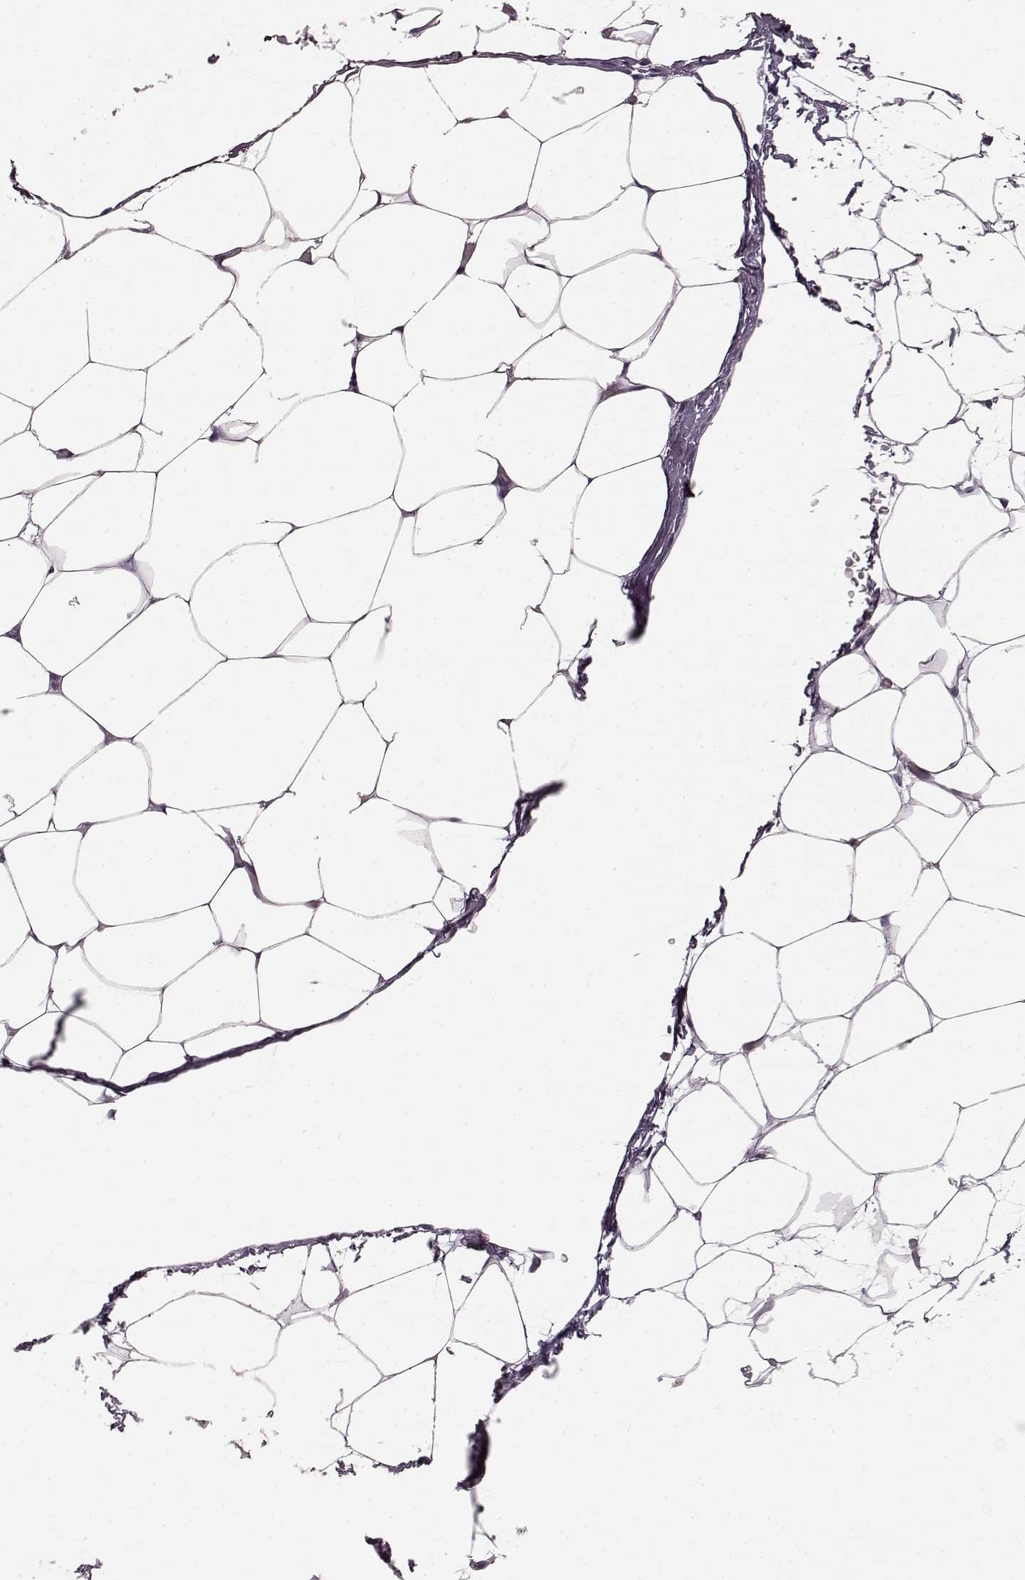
{"staining": {"intensity": "negative", "quantity": "none", "location": "none"}, "tissue": "adipose tissue", "cell_type": "Adipocytes", "image_type": "normal", "snomed": [{"axis": "morphology", "description": "Normal tissue, NOS"}, {"axis": "topography", "description": "Adipose tissue"}], "caption": "A histopathology image of human adipose tissue is negative for staining in adipocytes. (IHC, brightfield microscopy, high magnification).", "gene": "ATP5MF", "patient": {"sex": "male", "age": 57}}